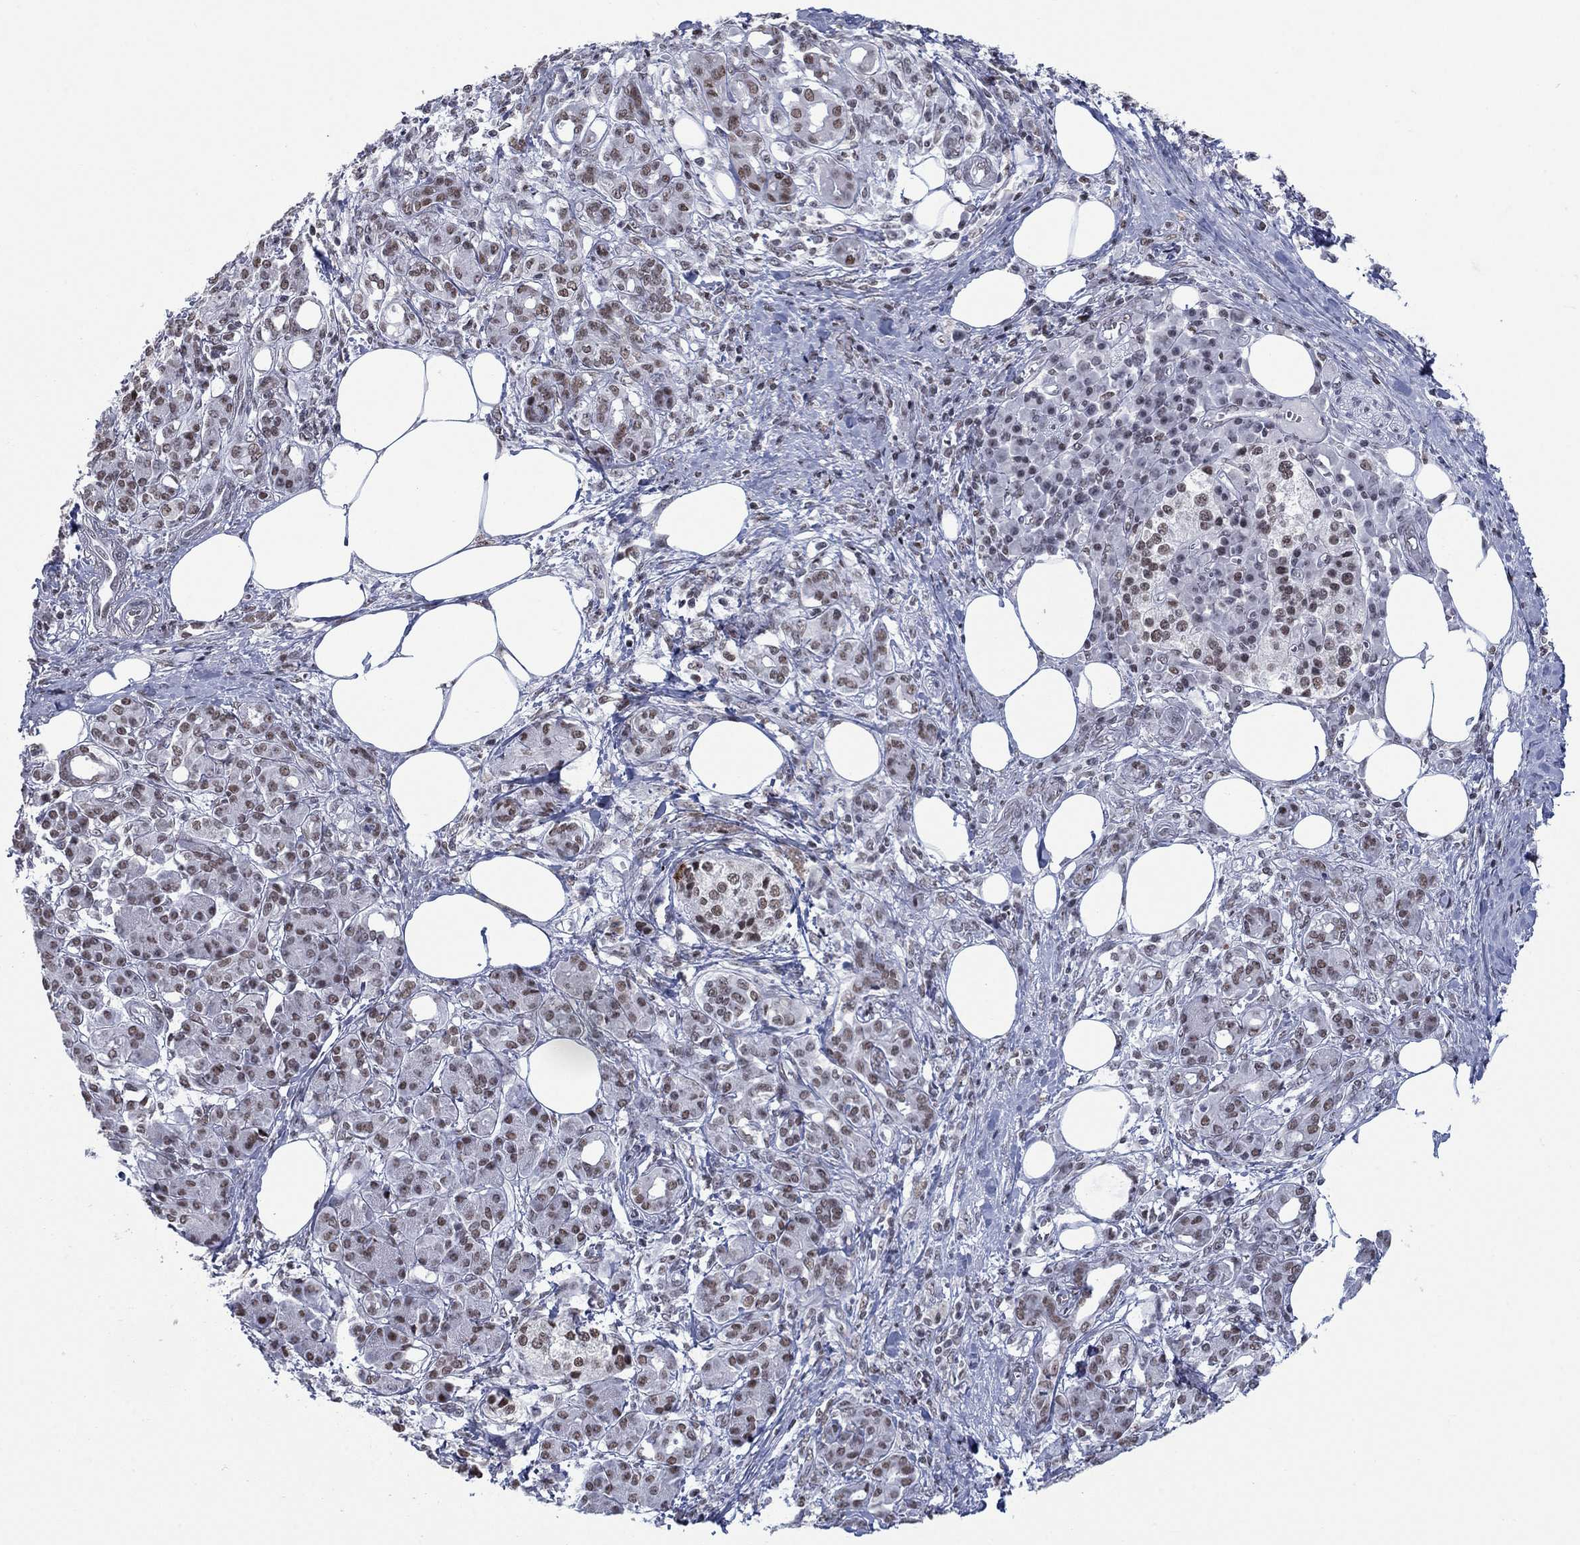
{"staining": {"intensity": "moderate", "quantity": "25%-75%", "location": "nuclear"}, "tissue": "pancreatic cancer", "cell_type": "Tumor cells", "image_type": "cancer", "snomed": [{"axis": "morphology", "description": "Adenocarcinoma, NOS"}, {"axis": "topography", "description": "Pancreas"}], "caption": "Protein staining exhibits moderate nuclear expression in about 25%-75% of tumor cells in adenocarcinoma (pancreatic).", "gene": "NPAS3", "patient": {"sex": "female", "age": 73}}